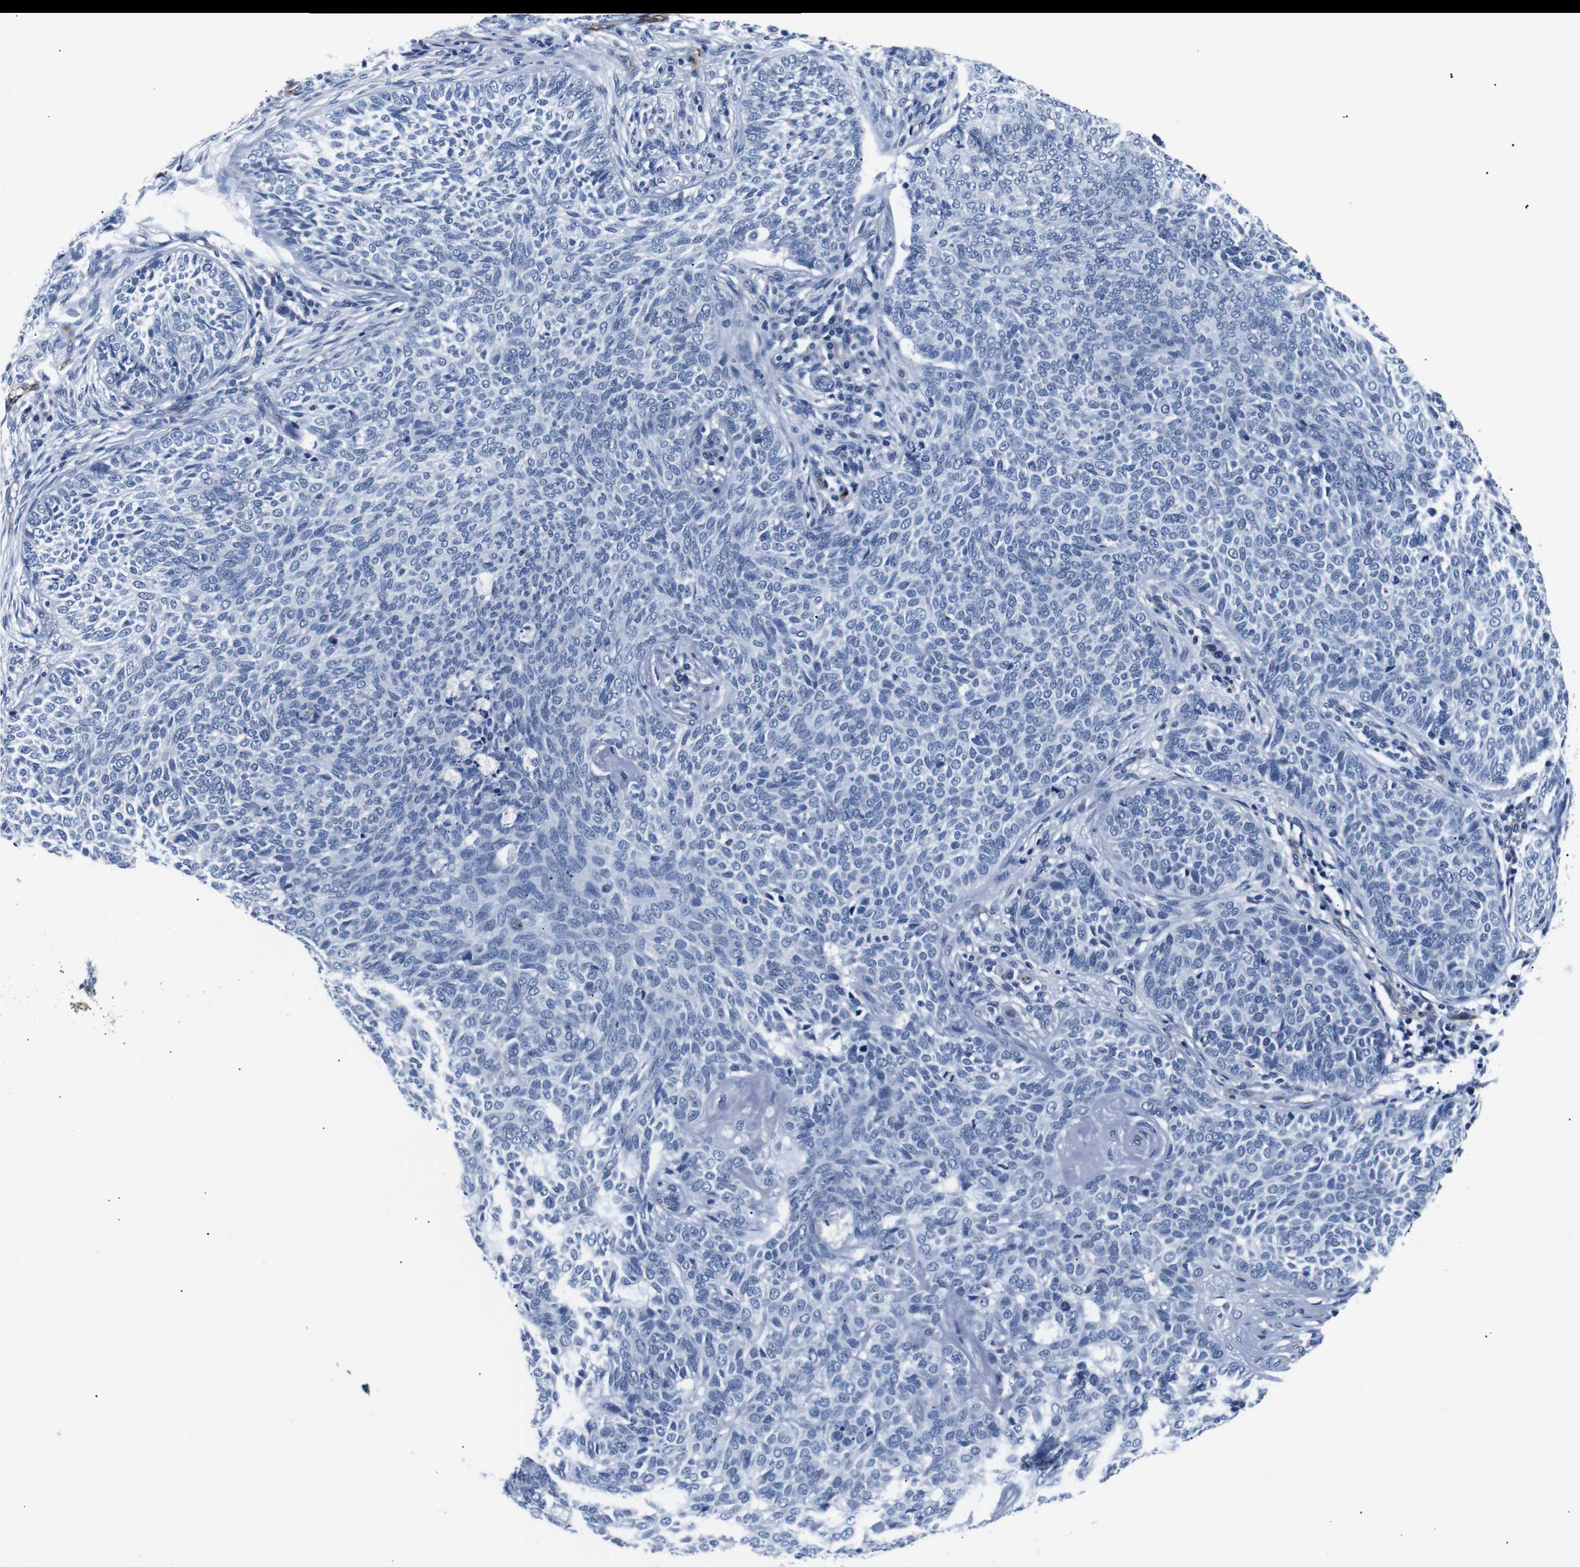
{"staining": {"intensity": "negative", "quantity": "none", "location": "none"}, "tissue": "skin cancer", "cell_type": "Tumor cells", "image_type": "cancer", "snomed": [{"axis": "morphology", "description": "Basal cell carcinoma"}, {"axis": "topography", "description": "Skin"}], "caption": "Tumor cells are negative for brown protein staining in skin cancer (basal cell carcinoma). Brightfield microscopy of IHC stained with DAB (3,3'-diaminobenzidine) (brown) and hematoxylin (blue), captured at high magnification.", "gene": "MUC4", "patient": {"sex": "male", "age": 87}}